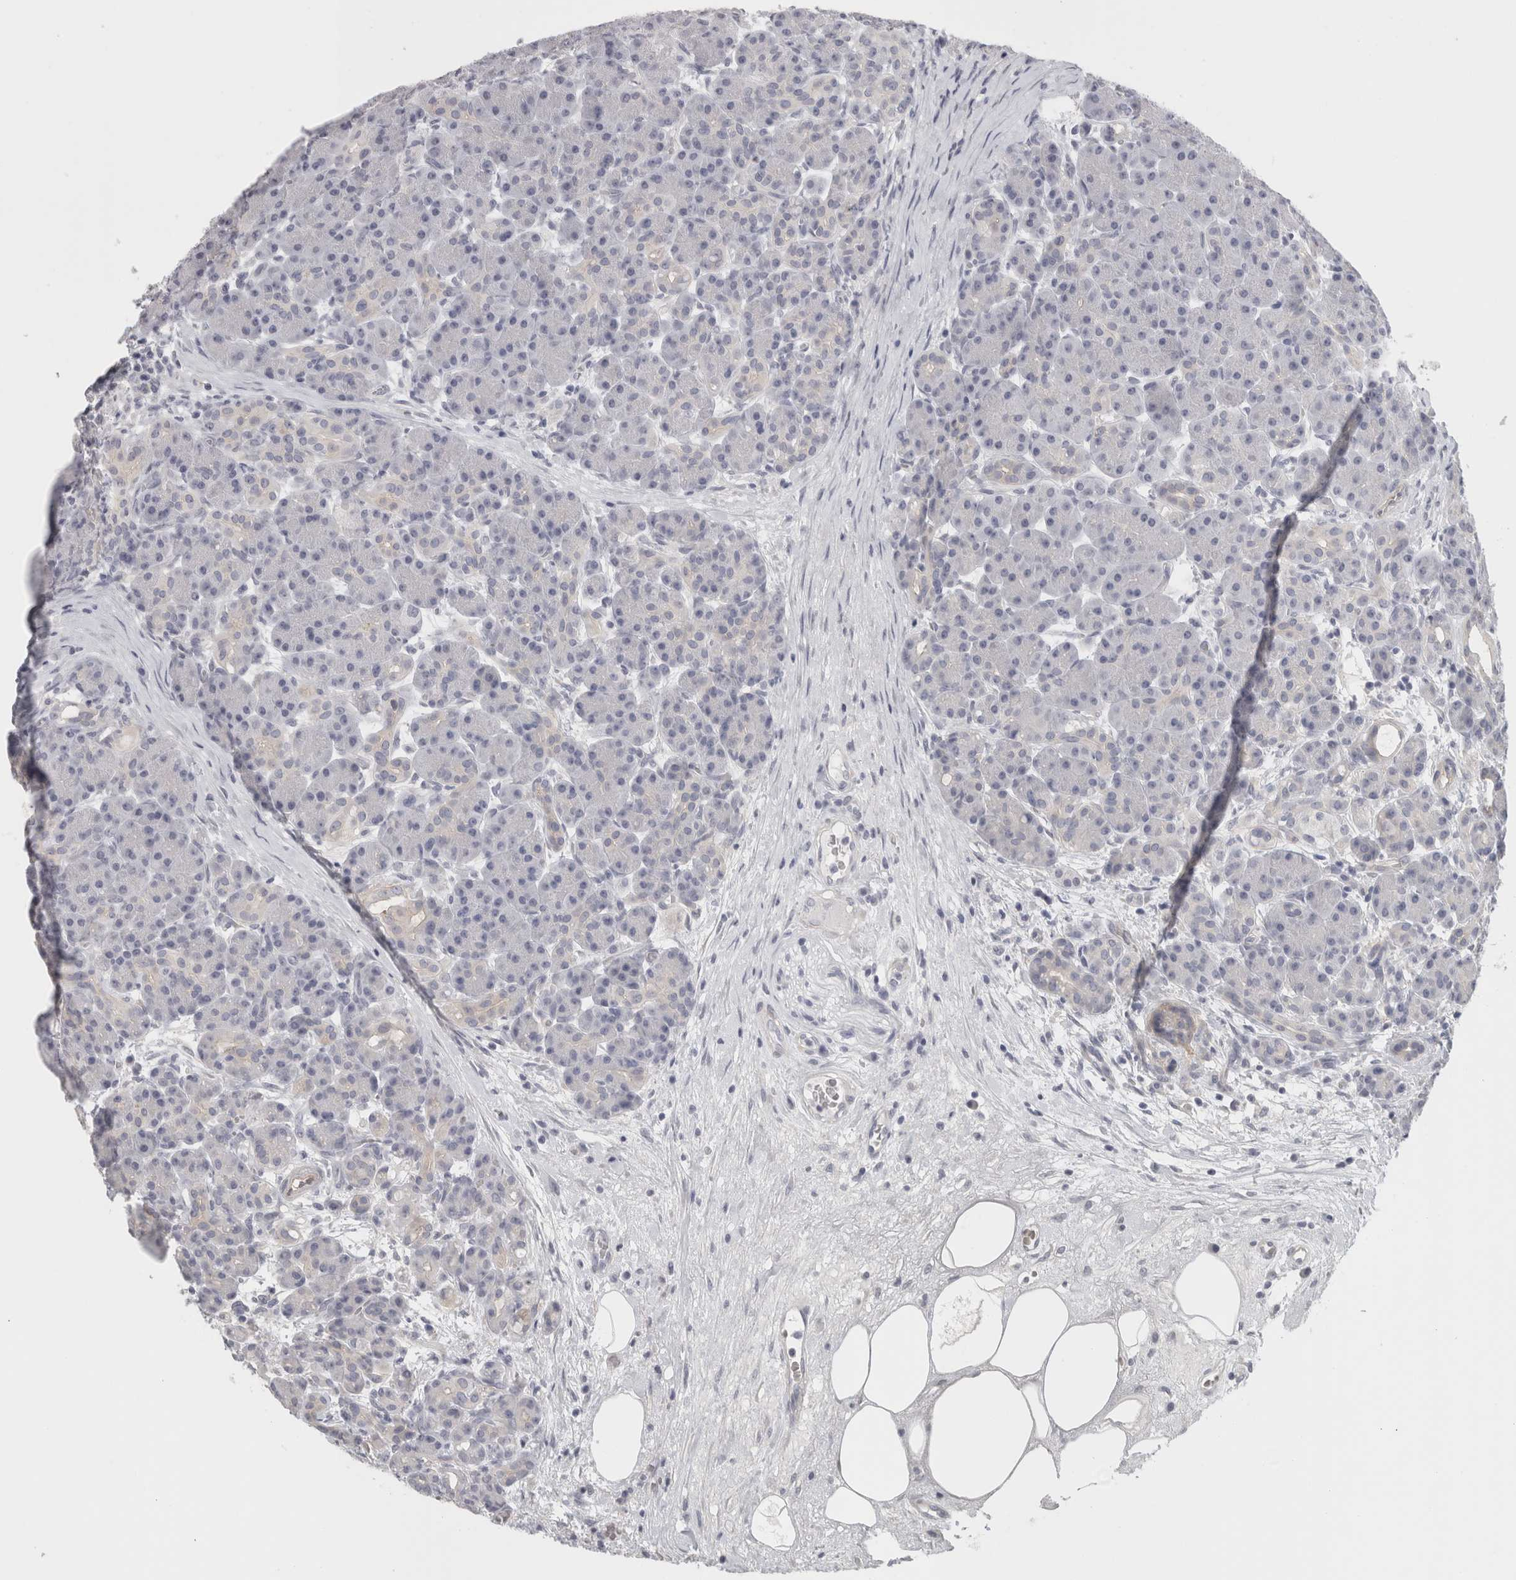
{"staining": {"intensity": "negative", "quantity": "none", "location": "none"}, "tissue": "pancreas", "cell_type": "Exocrine glandular cells", "image_type": "normal", "snomed": [{"axis": "morphology", "description": "Normal tissue, NOS"}, {"axis": "topography", "description": "Pancreas"}], "caption": "High power microscopy photomicrograph of an immunohistochemistry (IHC) image of unremarkable pancreas, revealing no significant expression in exocrine glandular cells.", "gene": "FBLIM1", "patient": {"sex": "male", "age": 63}}